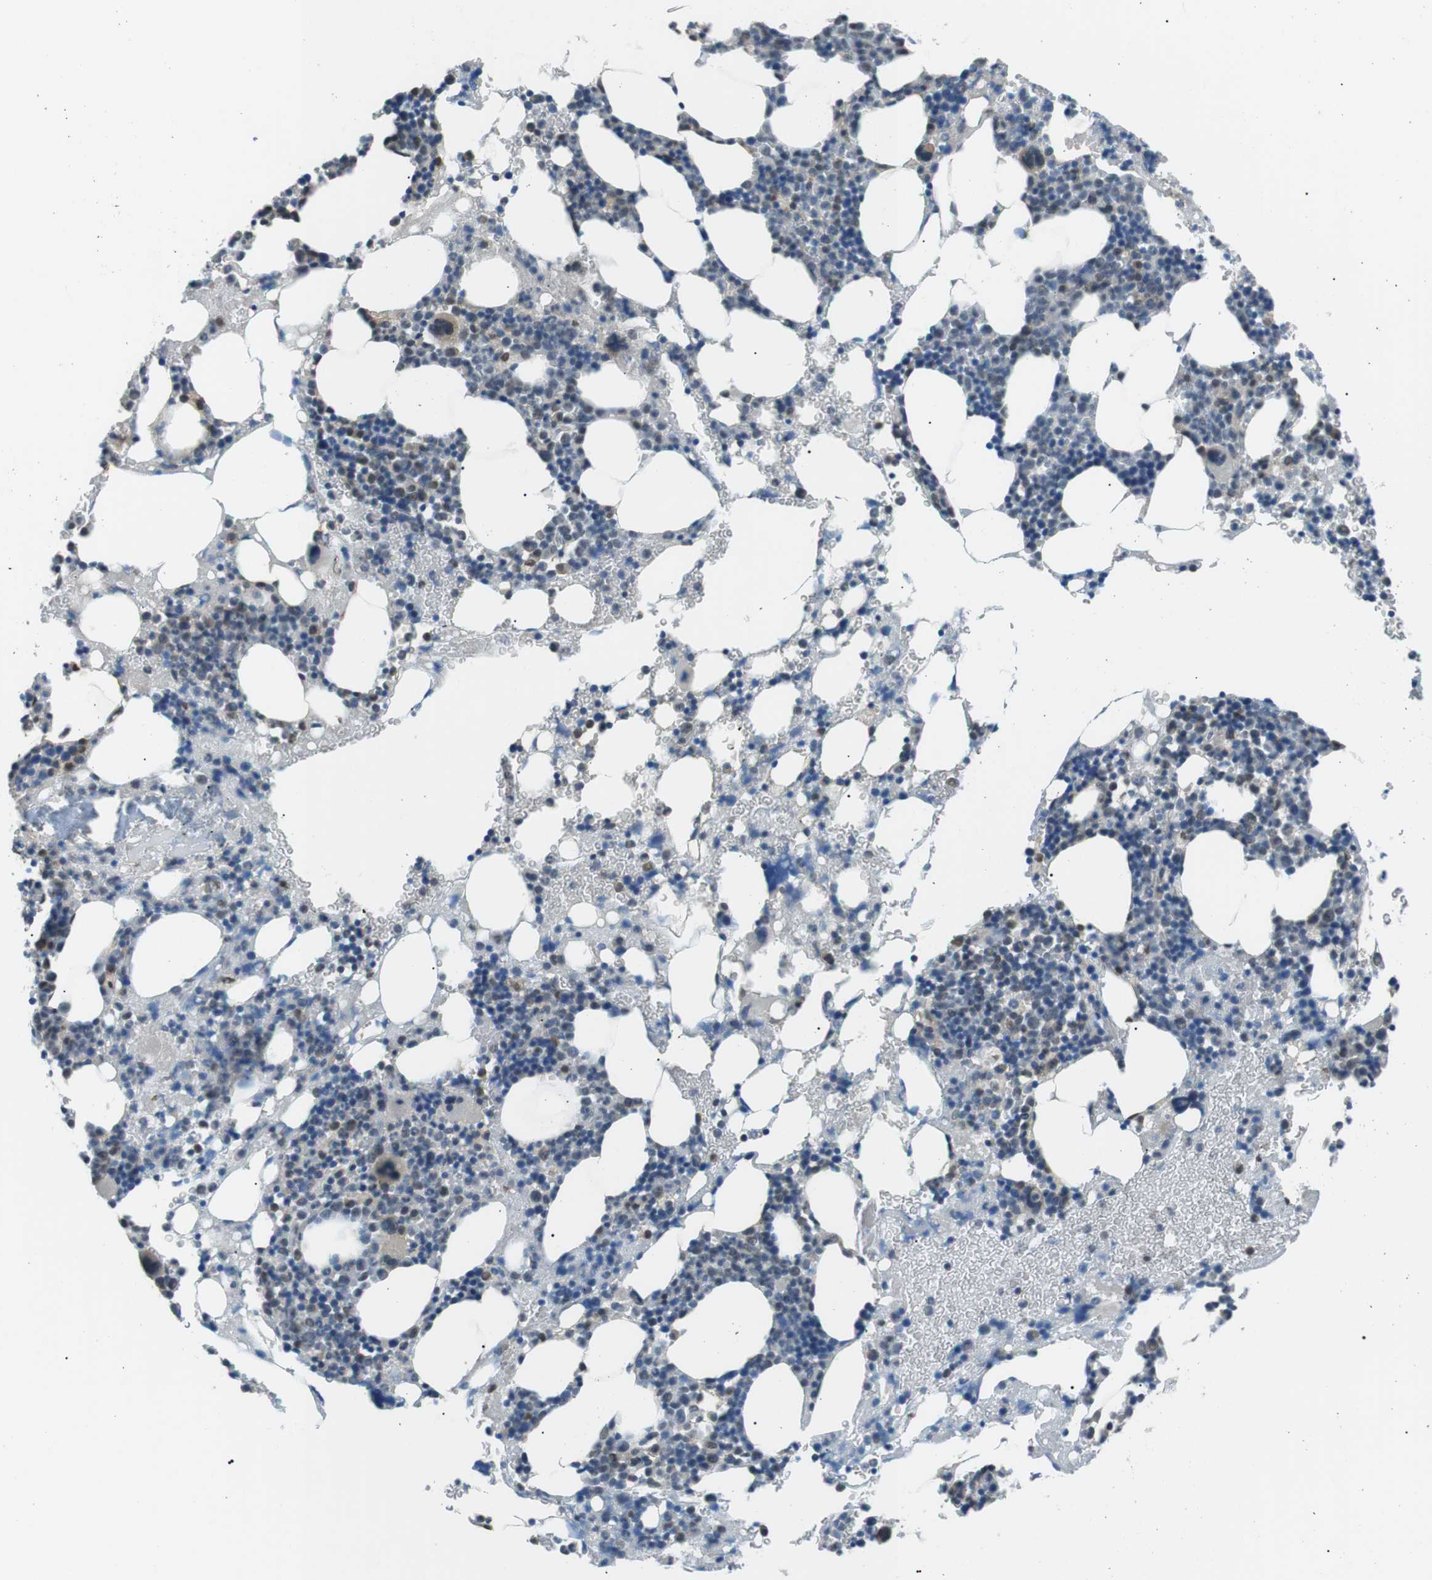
{"staining": {"intensity": "weak", "quantity": "<25%", "location": "nuclear"}, "tissue": "bone marrow", "cell_type": "Hematopoietic cells", "image_type": "normal", "snomed": [{"axis": "morphology", "description": "Normal tissue, NOS"}, {"axis": "morphology", "description": "Inflammation, NOS"}, {"axis": "topography", "description": "Bone marrow"}], "caption": "The photomicrograph reveals no significant positivity in hematopoietic cells of bone marrow.", "gene": "SRPK2", "patient": {"sex": "female", "age": 64}}